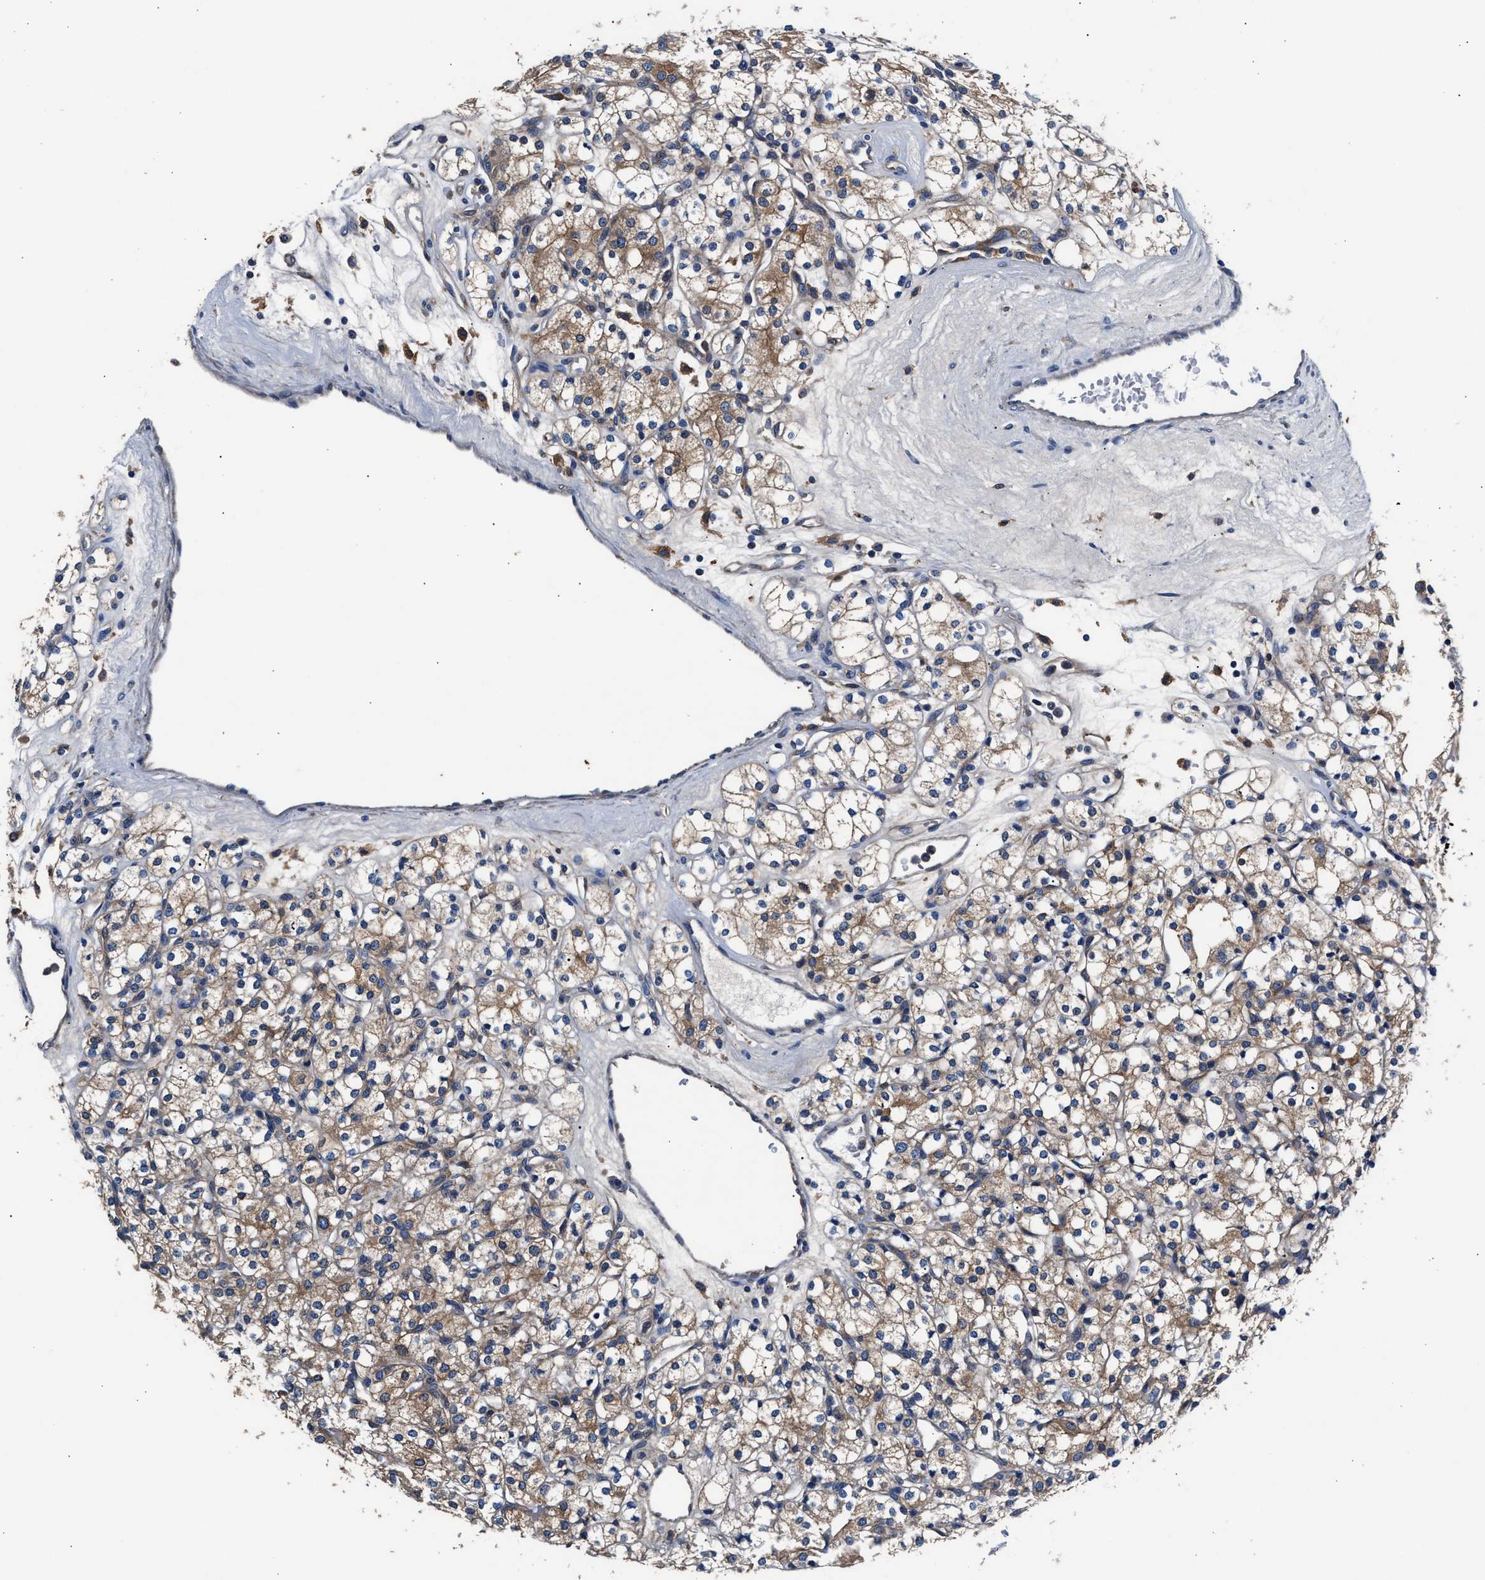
{"staining": {"intensity": "moderate", "quantity": "25%-75%", "location": "cytoplasmic/membranous"}, "tissue": "renal cancer", "cell_type": "Tumor cells", "image_type": "cancer", "snomed": [{"axis": "morphology", "description": "Adenocarcinoma, NOS"}, {"axis": "topography", "description": "Kidney"}], "caption": "A micrograph of human renal cancer (adenocarcinoma) stained for a protein exhibits moderate cytoplasmic/membranous brown staining in tumor cells.", "gene": "SH3GL1", "patient": {"sex": "male", "age": 77}}